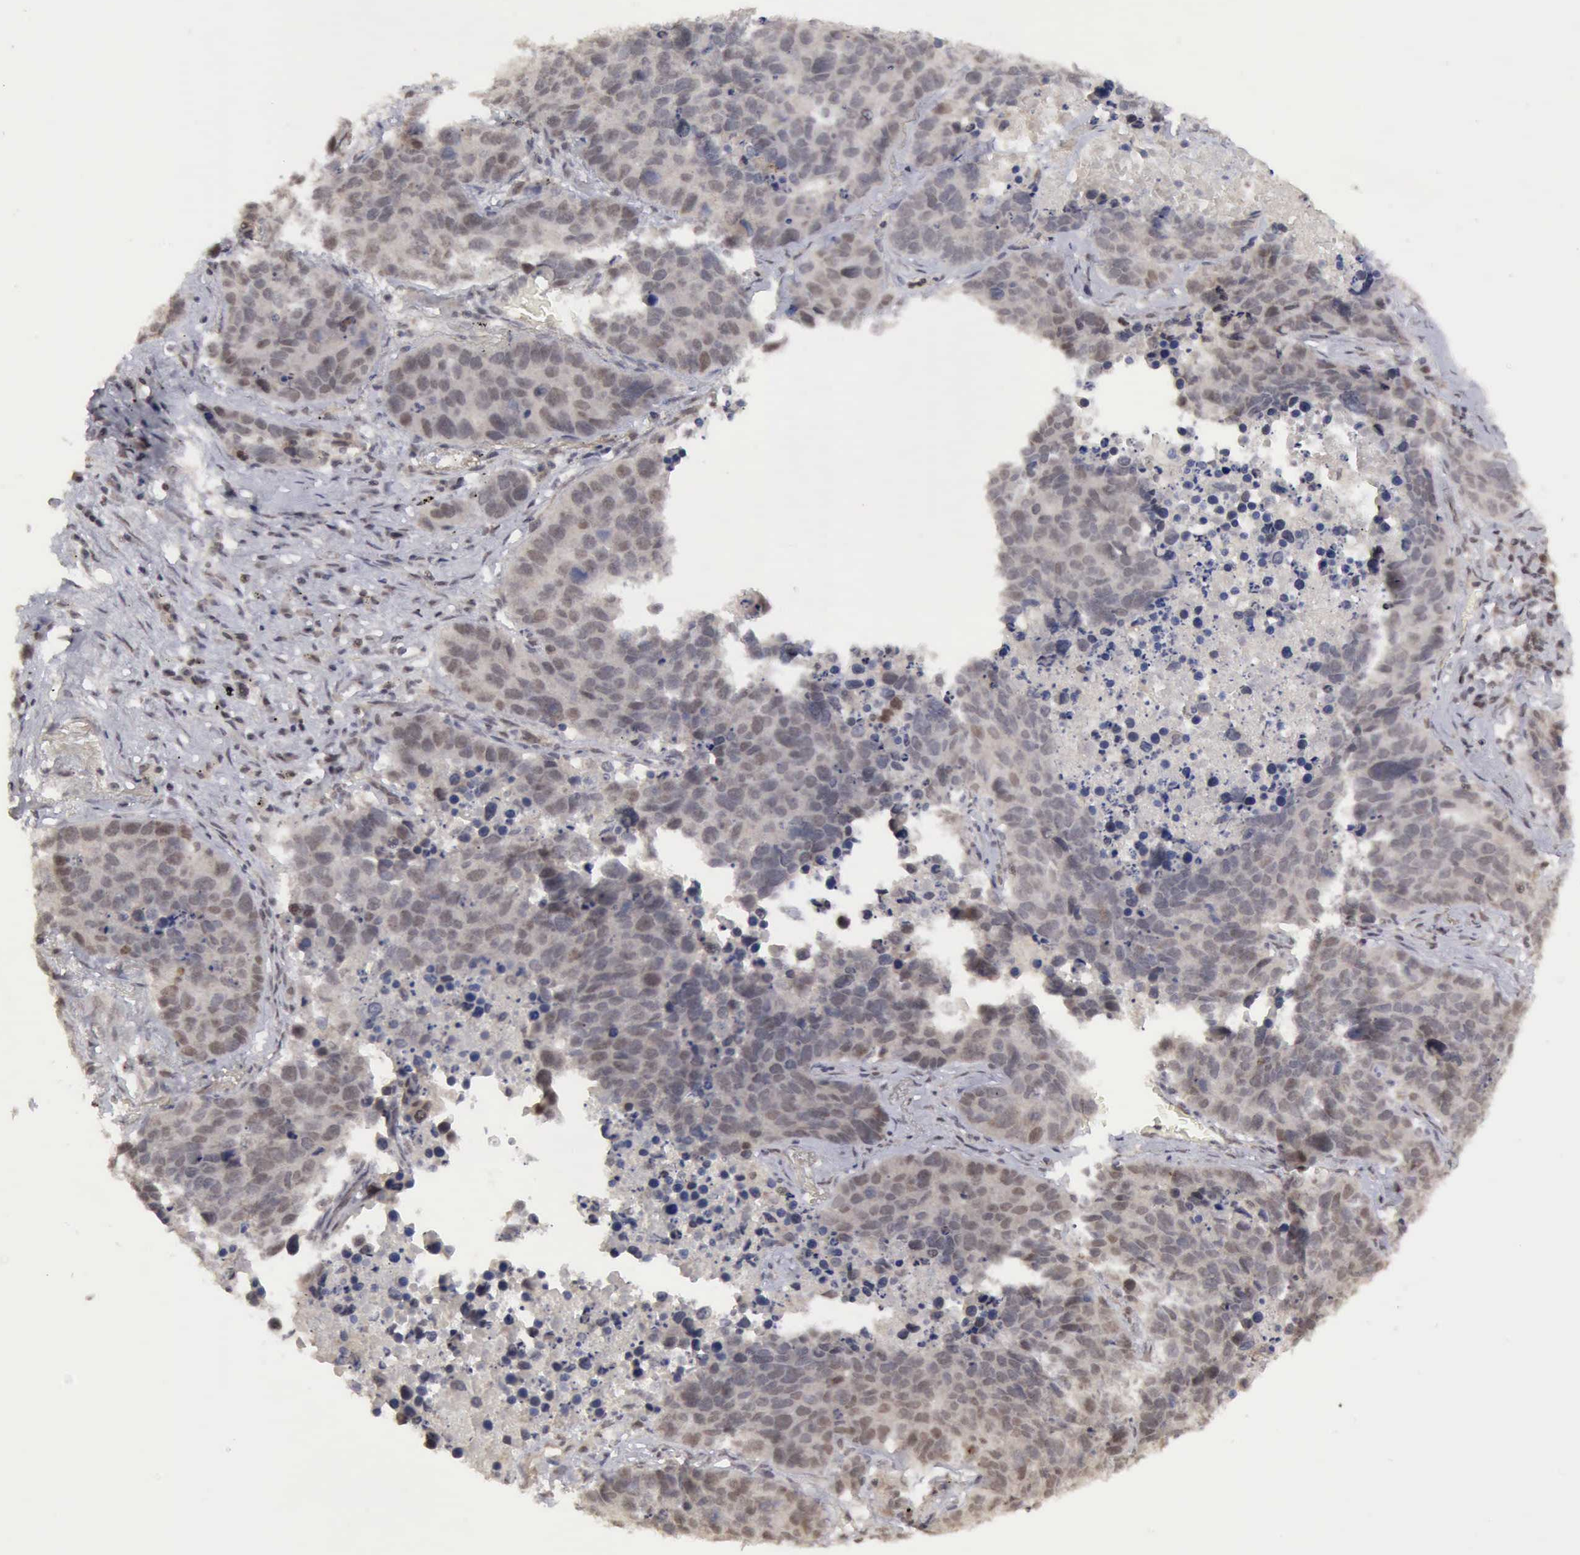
{"staining": {"intensity": "weak", "quantity": "25%-75%", "location": "nuclear"}, "tissue": "lung cancer", "cell_type": "Tumor cells", "image_type": "cancer", "snomed": [{"axis": "morphology", "description": "Carcinoid, malignant, NOS"}, {"axis": "topography", "description": "Lung"}], "caption": "Lung cancer stained for a protein exhibits weak nuclear positivity in tumor cells. (IHC, brightfield microscopy, high magnification).", "gene": "CDKN2A", "patient": {"sex": "male", "age": 60}}